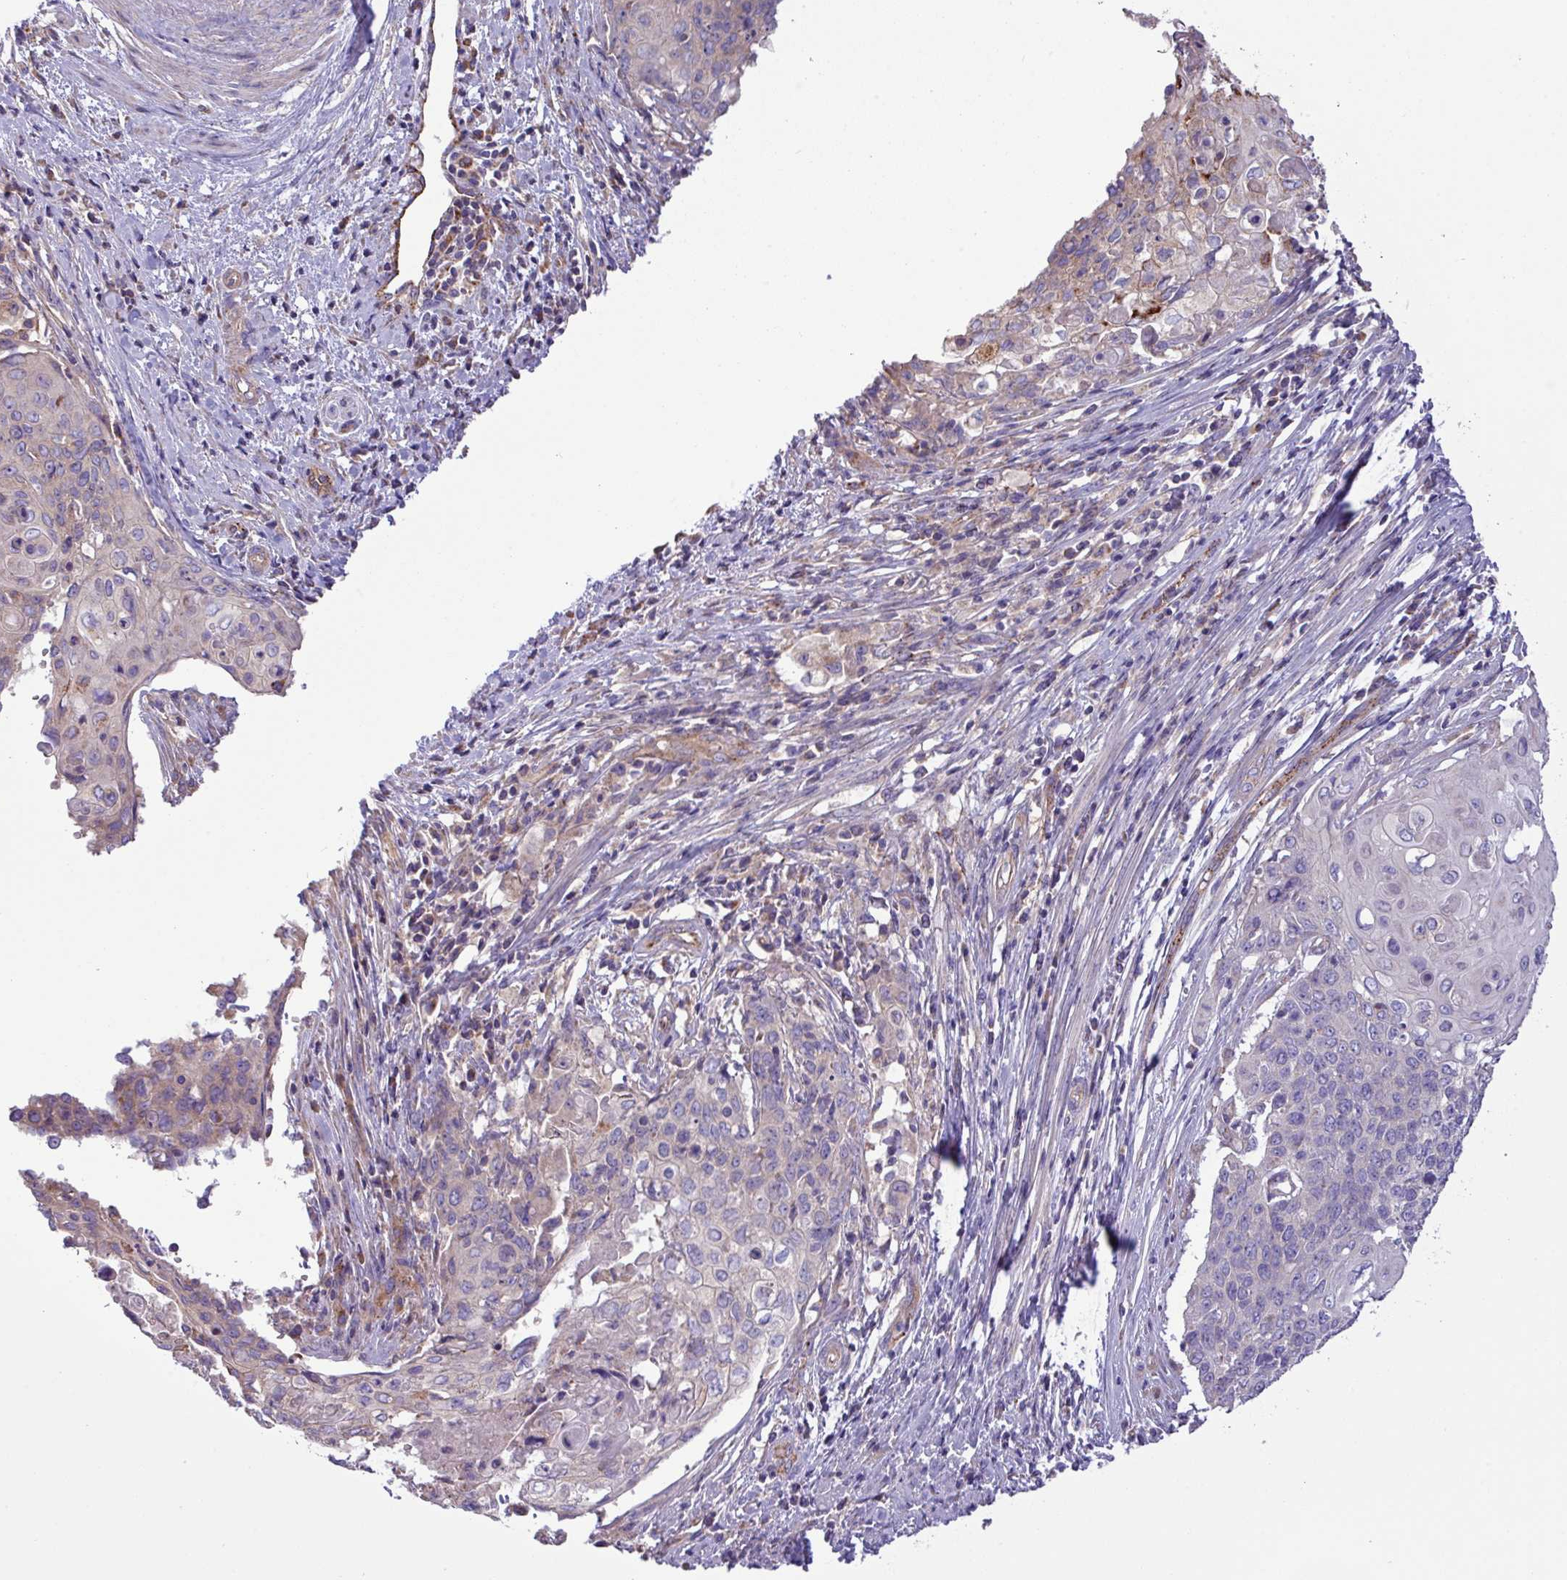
{"staining": {"intensity": "negative", "quantity": "none", "location": "none"}, "tissue": "cervical cancer", "cell_type": "Tumor cells", "image_type": "cancer", "snomed": [{"axis": "morphology", "description": "Squamous cell carcinoma, NOS"}, {"axis": "topography", "description": "Cervix"}], "caption": "Photomicrograph shows no protein positivity in tumor cells of cervical cancer (squamous cell carcinoma) tissue.", "gene": "PPM1J", "patient": {"sex": "female", "age": 39}}